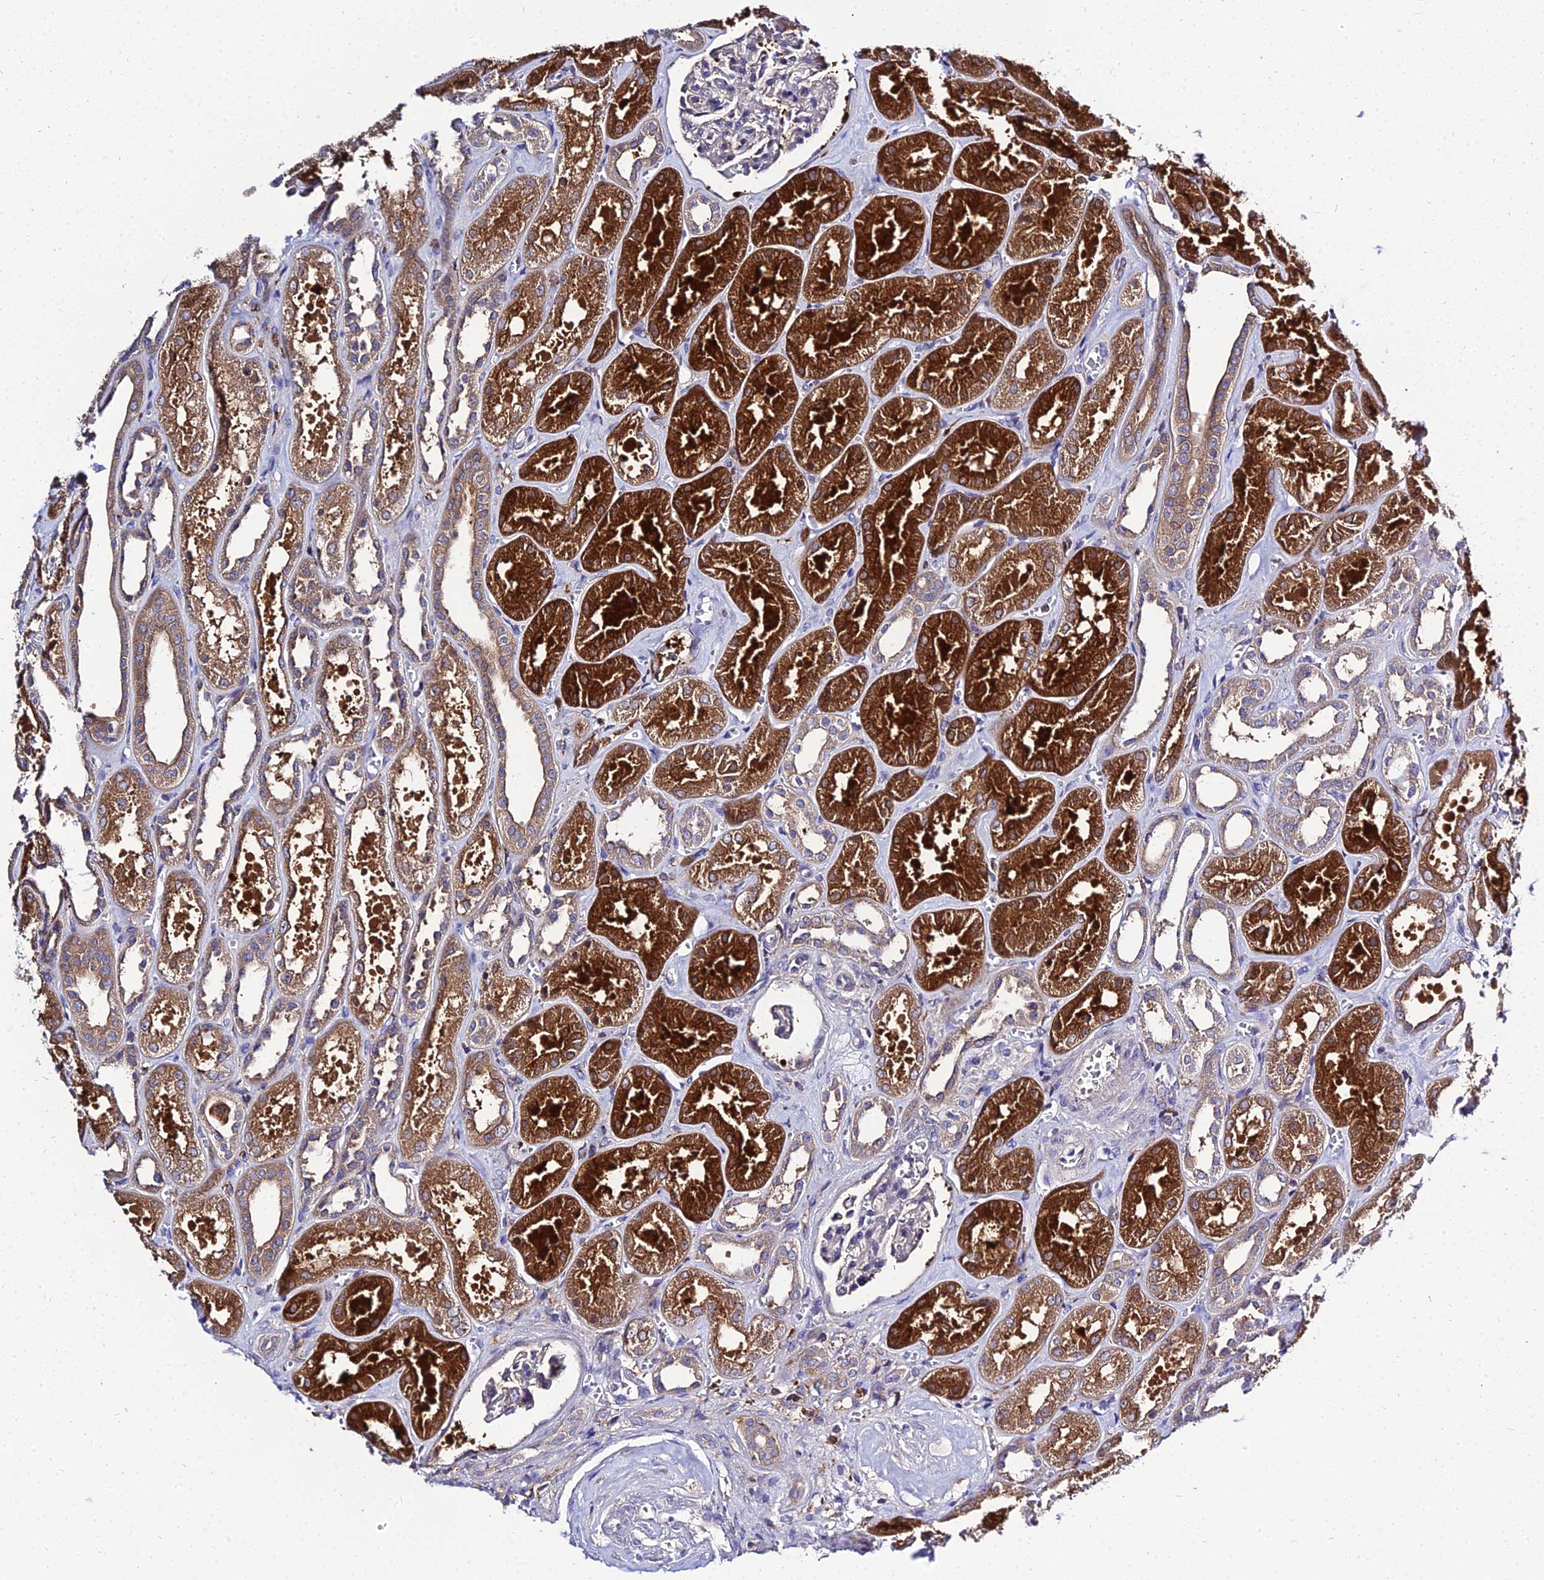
{"staining": {"intensity": "negative", "quantity": "none", "location": "none"}, "tissue": "kidney", "cell_type": "Cells in glomeruli", "image_type": "normal", "snomed": [{"axis": "morphology", "description": "Normal tissue, NOS"}, {"axis": "morphology", "description": "Adenocarcinoma, NOS"}, {"axis": "topography", "description": "Kidney"}], "caption": "The histopathology image displays no staining of cells in glomeruli in normal kidney.", "gene": "C2orf69", "patient": {"sex": "female", "age": 68}}